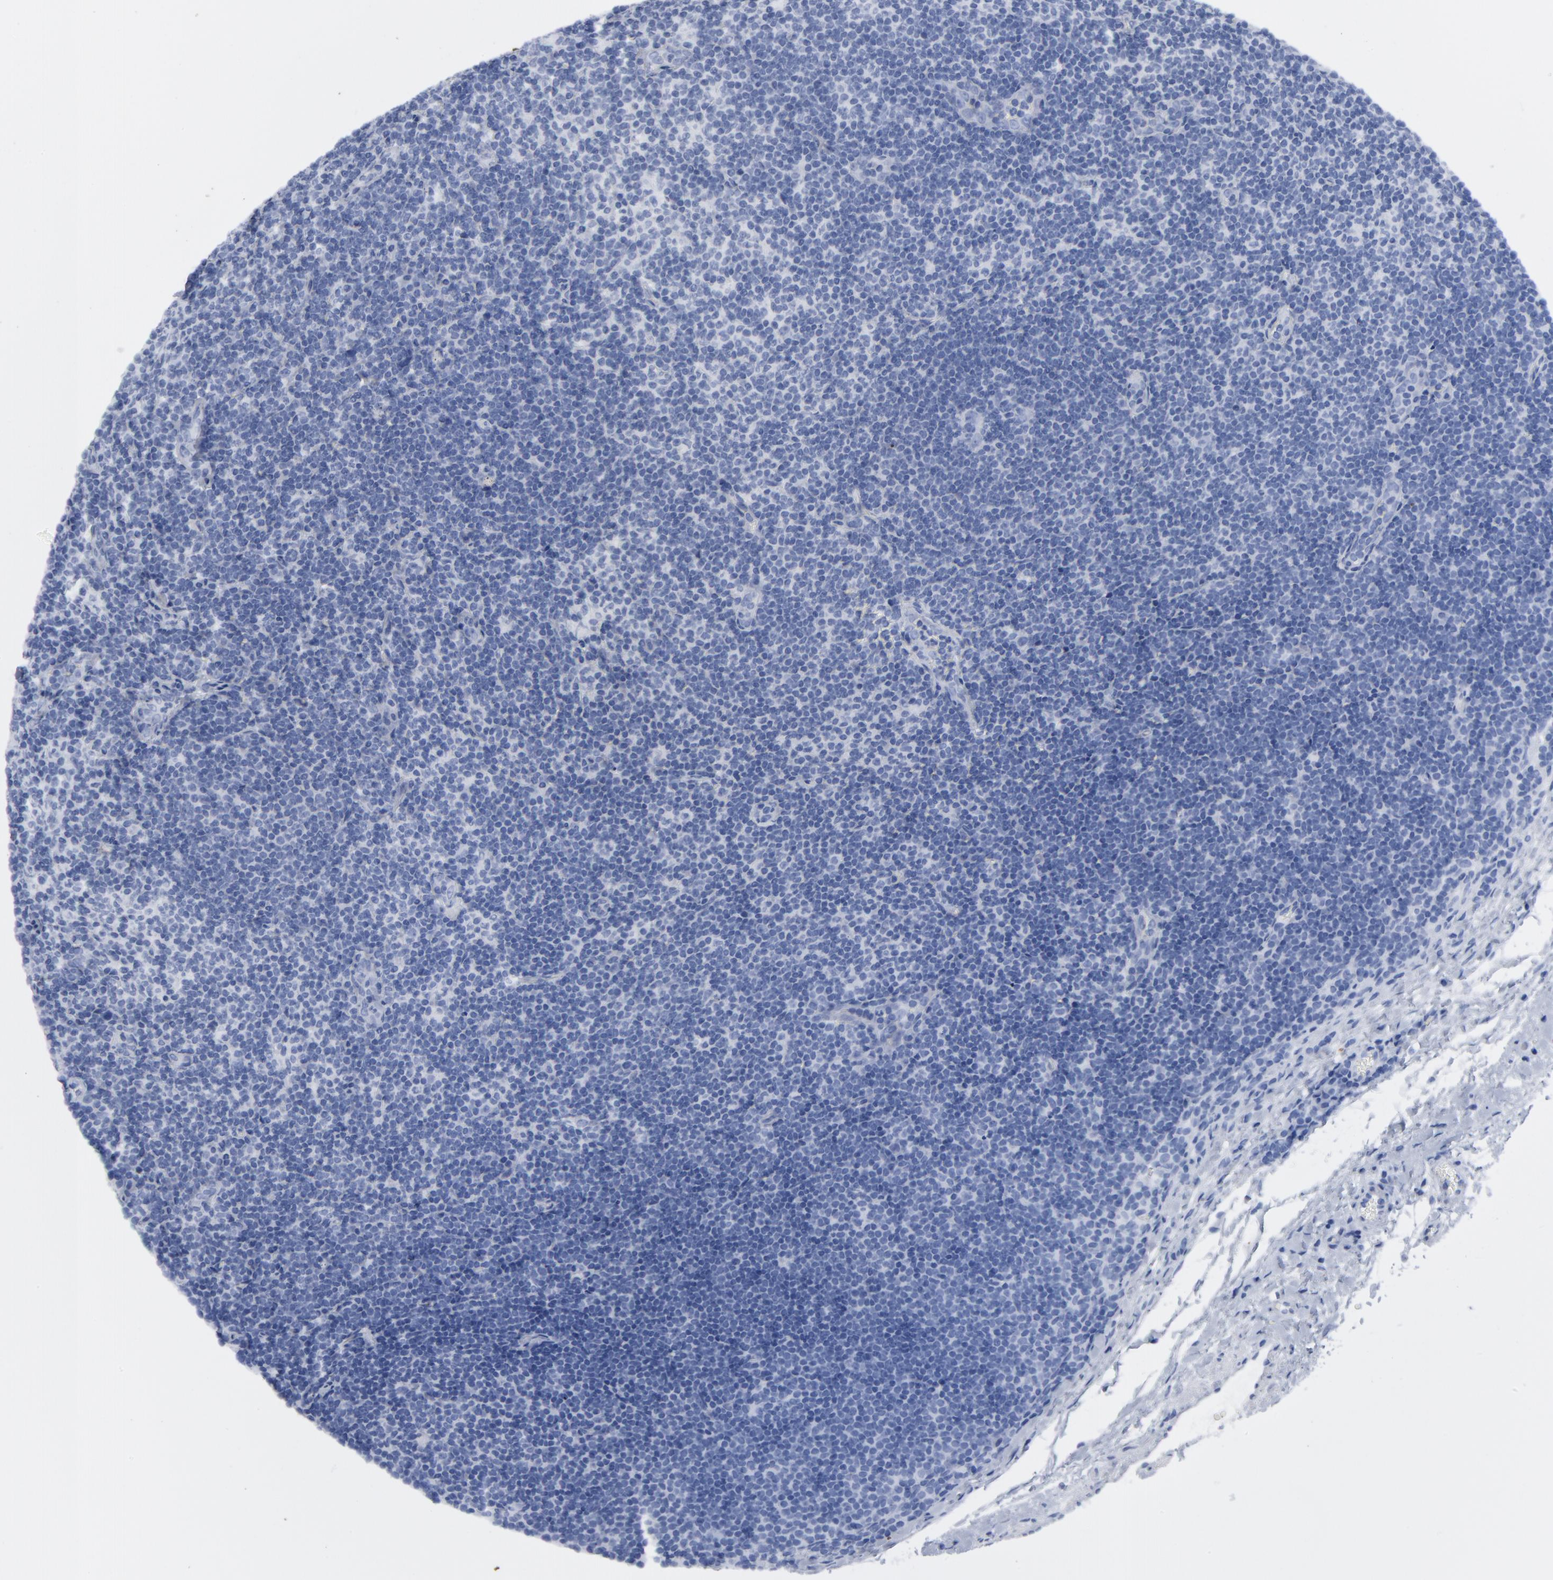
{"staining": {"intensity": "negative", "quantity": "none", "location": "none"}, "tissue": "lymphoma", "cell_type": "Tumor cells", "image_type": "cancer", "snomed": [{"axis": "morphology", "description": "Malignant lymphoma, non-Hodgkin's type, Low grade"}, {"axis": "topography", "description": "Lymph node"}], "caption": "High power microscopy image of an immunohistochemistry micrograph of lymphoma, revealing no significant expression in tumor cells.", "gene": "TSPAN6", "patient": {"sex": "male", "age": 70}}